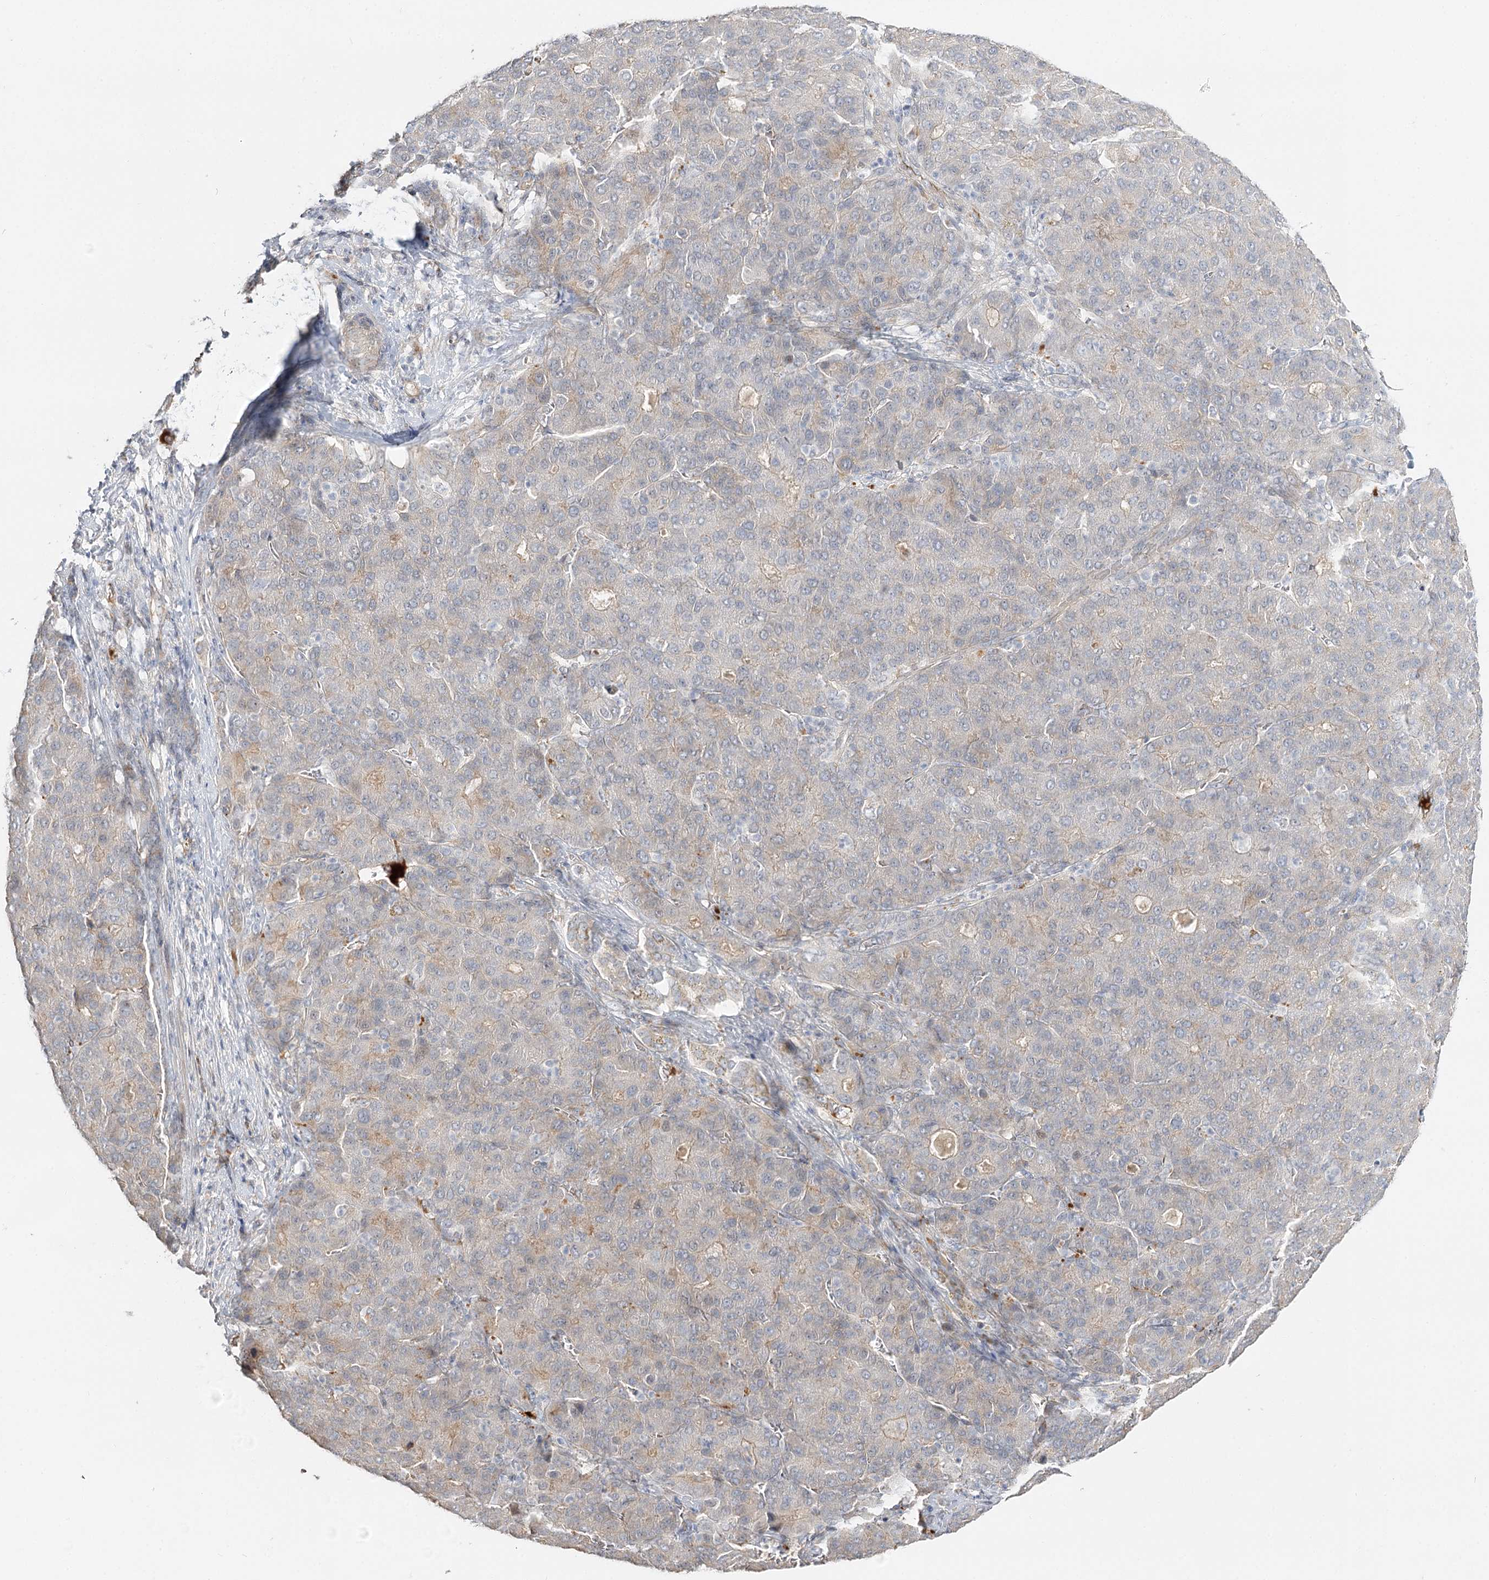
{"staining": {"intensity": "weak", "quantity": "<25%", "location": "cytoplasmic/membranous"}, "tissue": "liver cancer", "cell_type": "Tumor cells", "image_type": "cancer", "snomed": [{"axis": "morphology", "description": "Carcinoma, Hepatocellular, NOS"}, {"axis": "topography", "description": "Liver"}], "caption": "IHC micrograph of liver hepatocellular carcinoma stained for a protein (brown), which displays no expression in tumor cells.", "gene": "GUCY2C", "patient": {"sex": "male", "age": 65}}